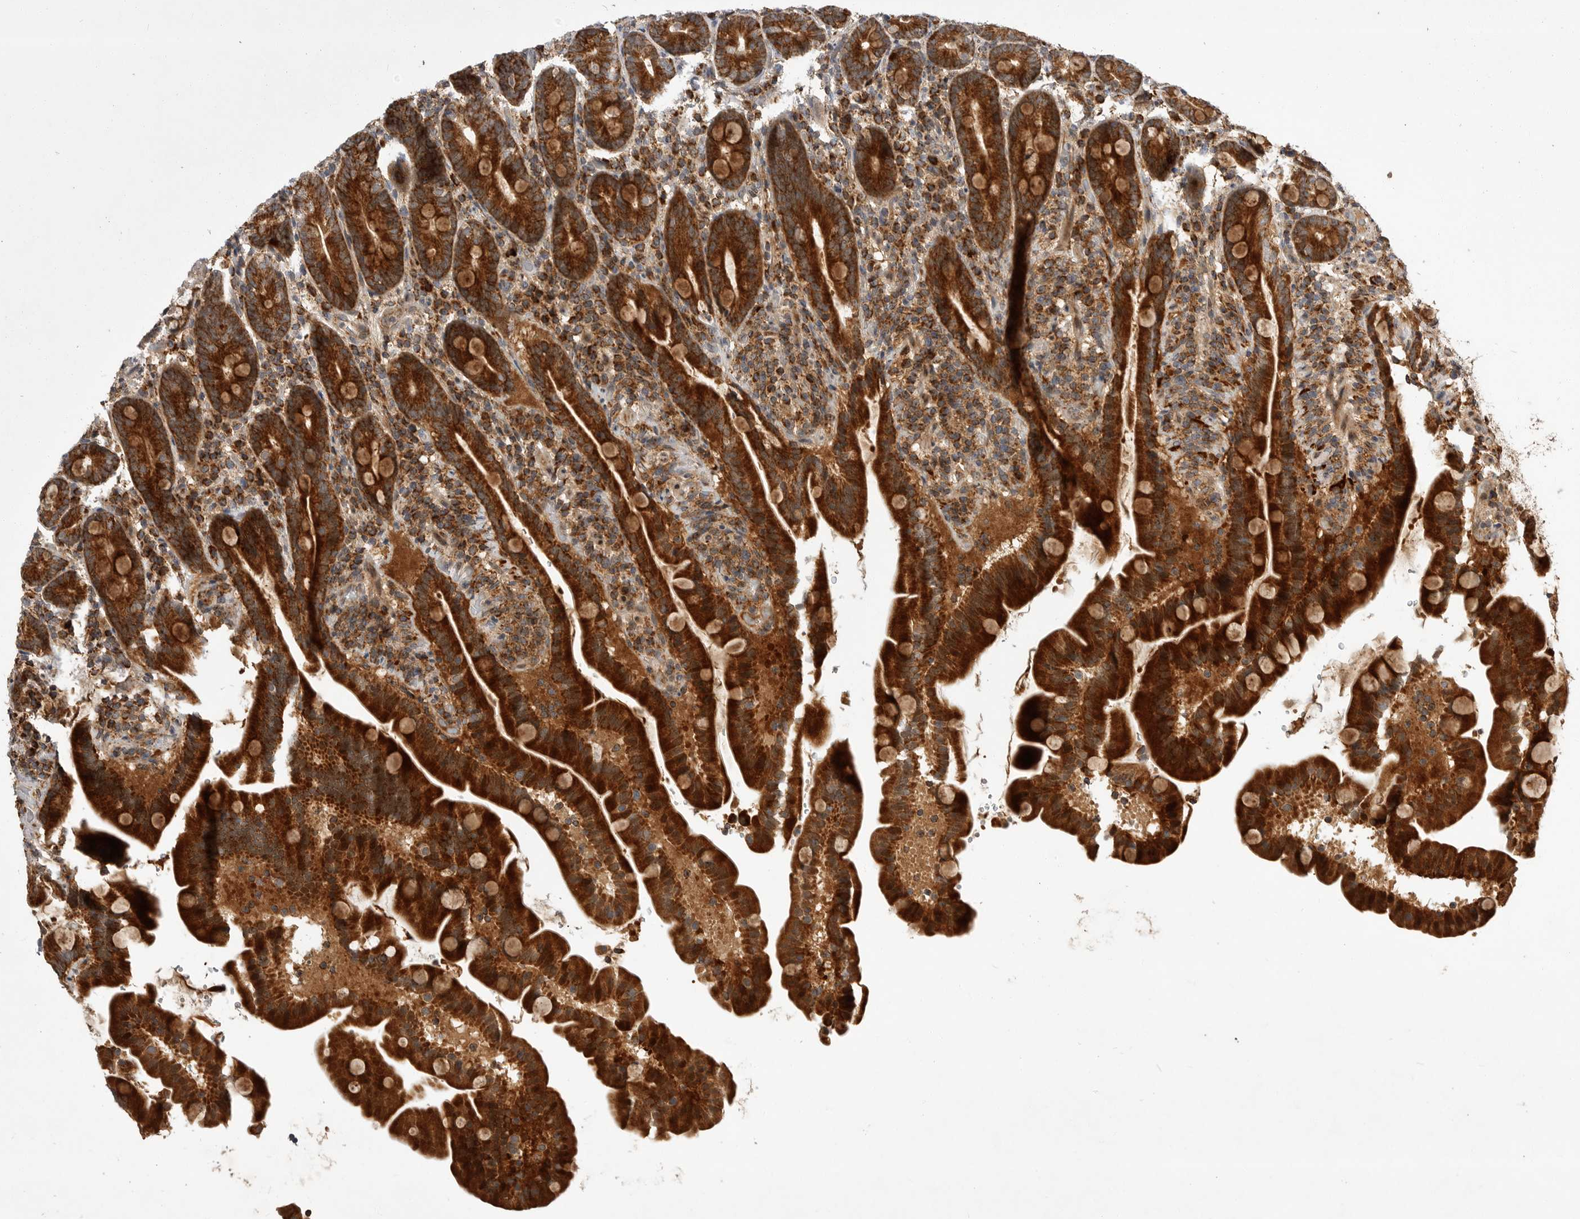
{"staining": {"intensity": "strong", "quantity": ">75%", "location": "cytoplasmic/membranous"}, "tissue": "duodenum", "cell_type": "Glandular cells", "image_type": "normal", "snomed": [{"axis": "morphology", "description": "Normal tissue, NOS"}, {"axis": "topography", "description": "Duodenum"}], "caption": "Human duodenum stained for a protein (brown) exhibits strong cytoplasmic/membranous positive positivity in approximately >75% of glandular cells.", "gene": "KYAT3", "patient": {"sex": "male", "age": 54}}